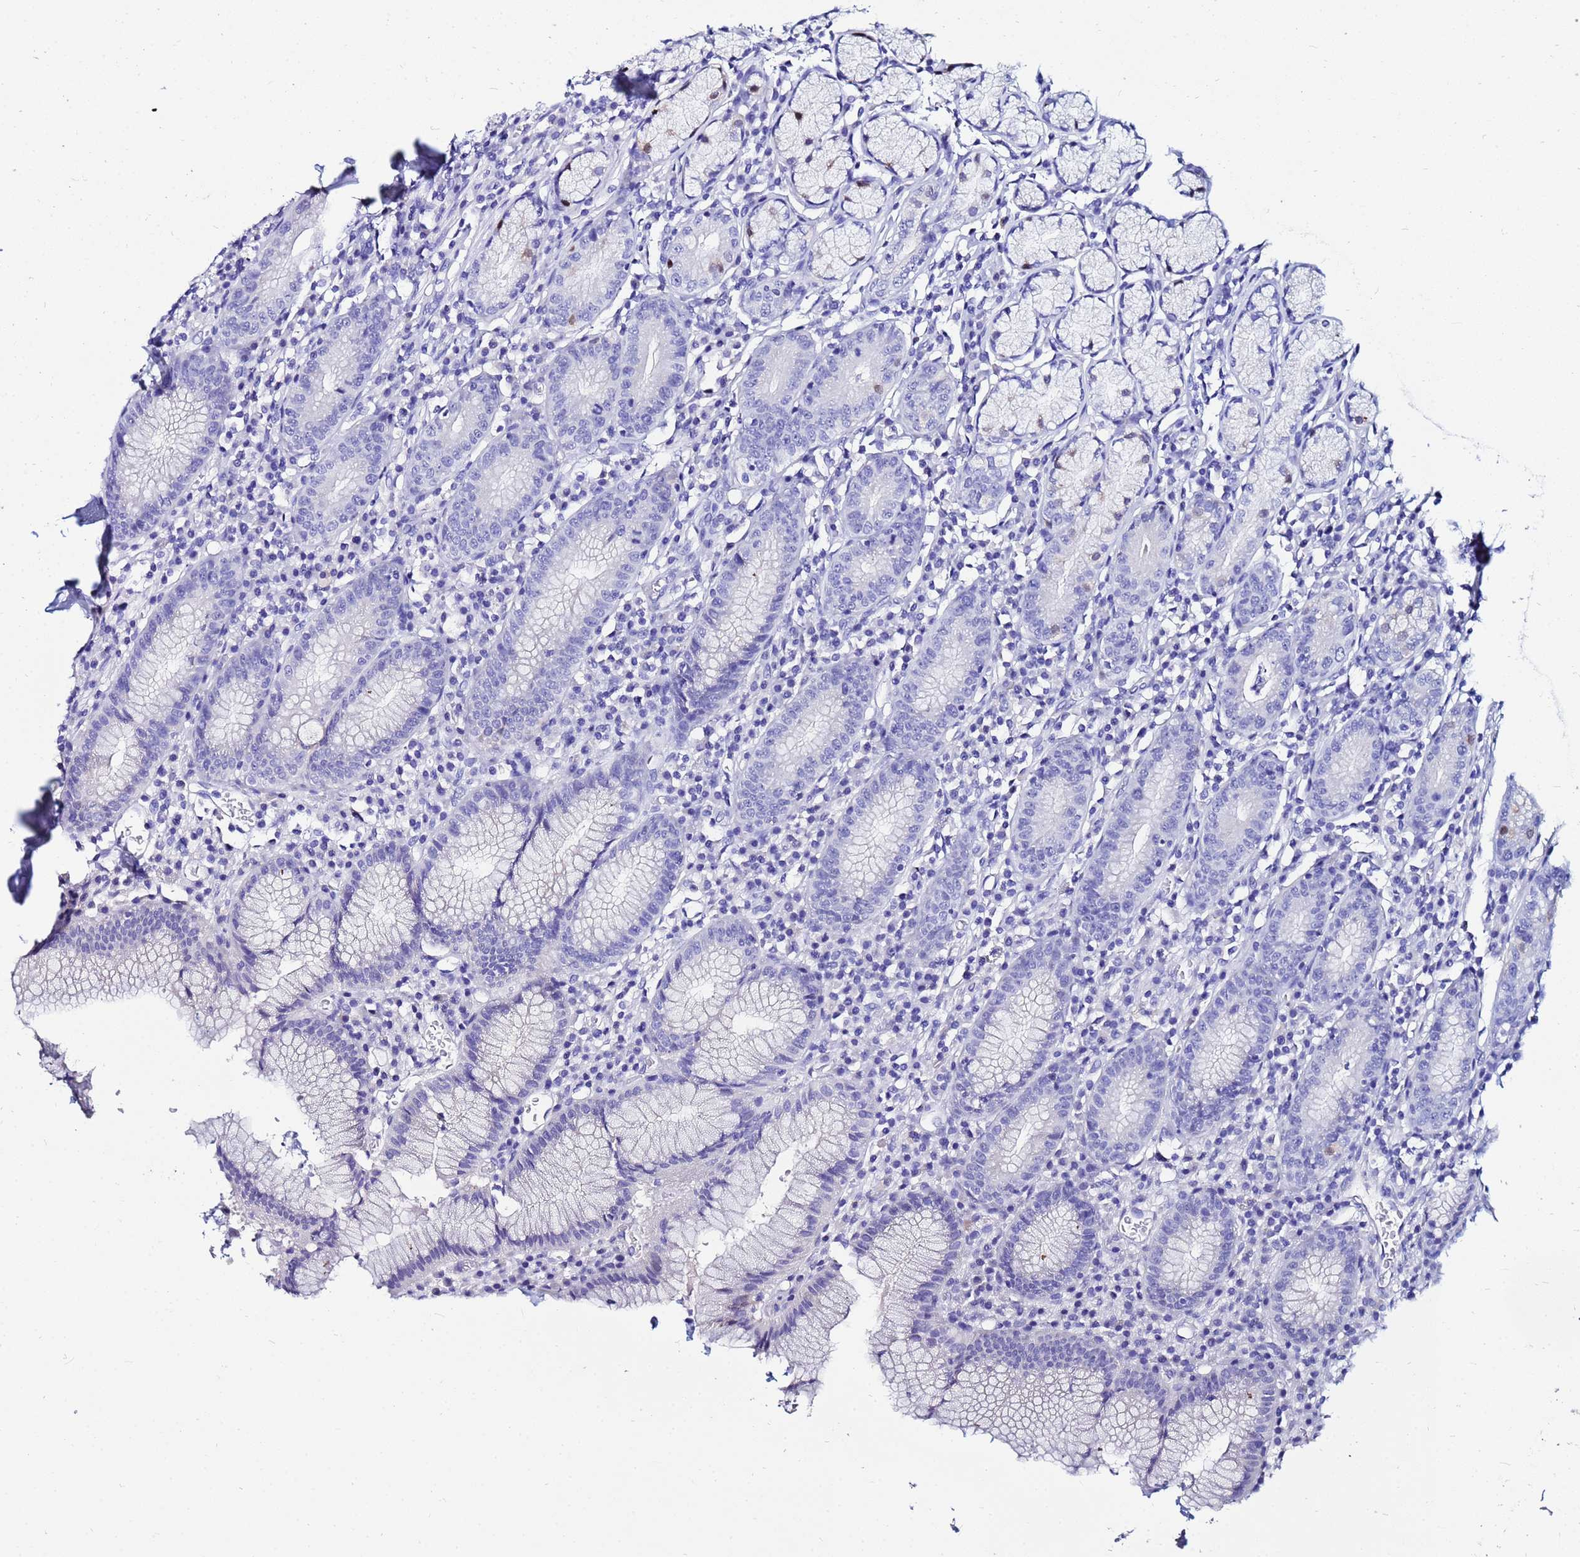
{"staining": {"intensity": "negative", "quantity": "none", "location": "none"}, "tissue": "stomach", "cell_type": "Glandular cells", "image_type": "normal", "snomed": [{"axis": "morphology", "description": "Normal tissue, NOS"}, {"axis": "topography", "description": "Stomach"}], "caption": "Immunohistochemical staining of benign stomach displays no significant expression in glandular cells.", "gene": "PPP1R14C", "patient": {"sex": "male", "age": 55}}